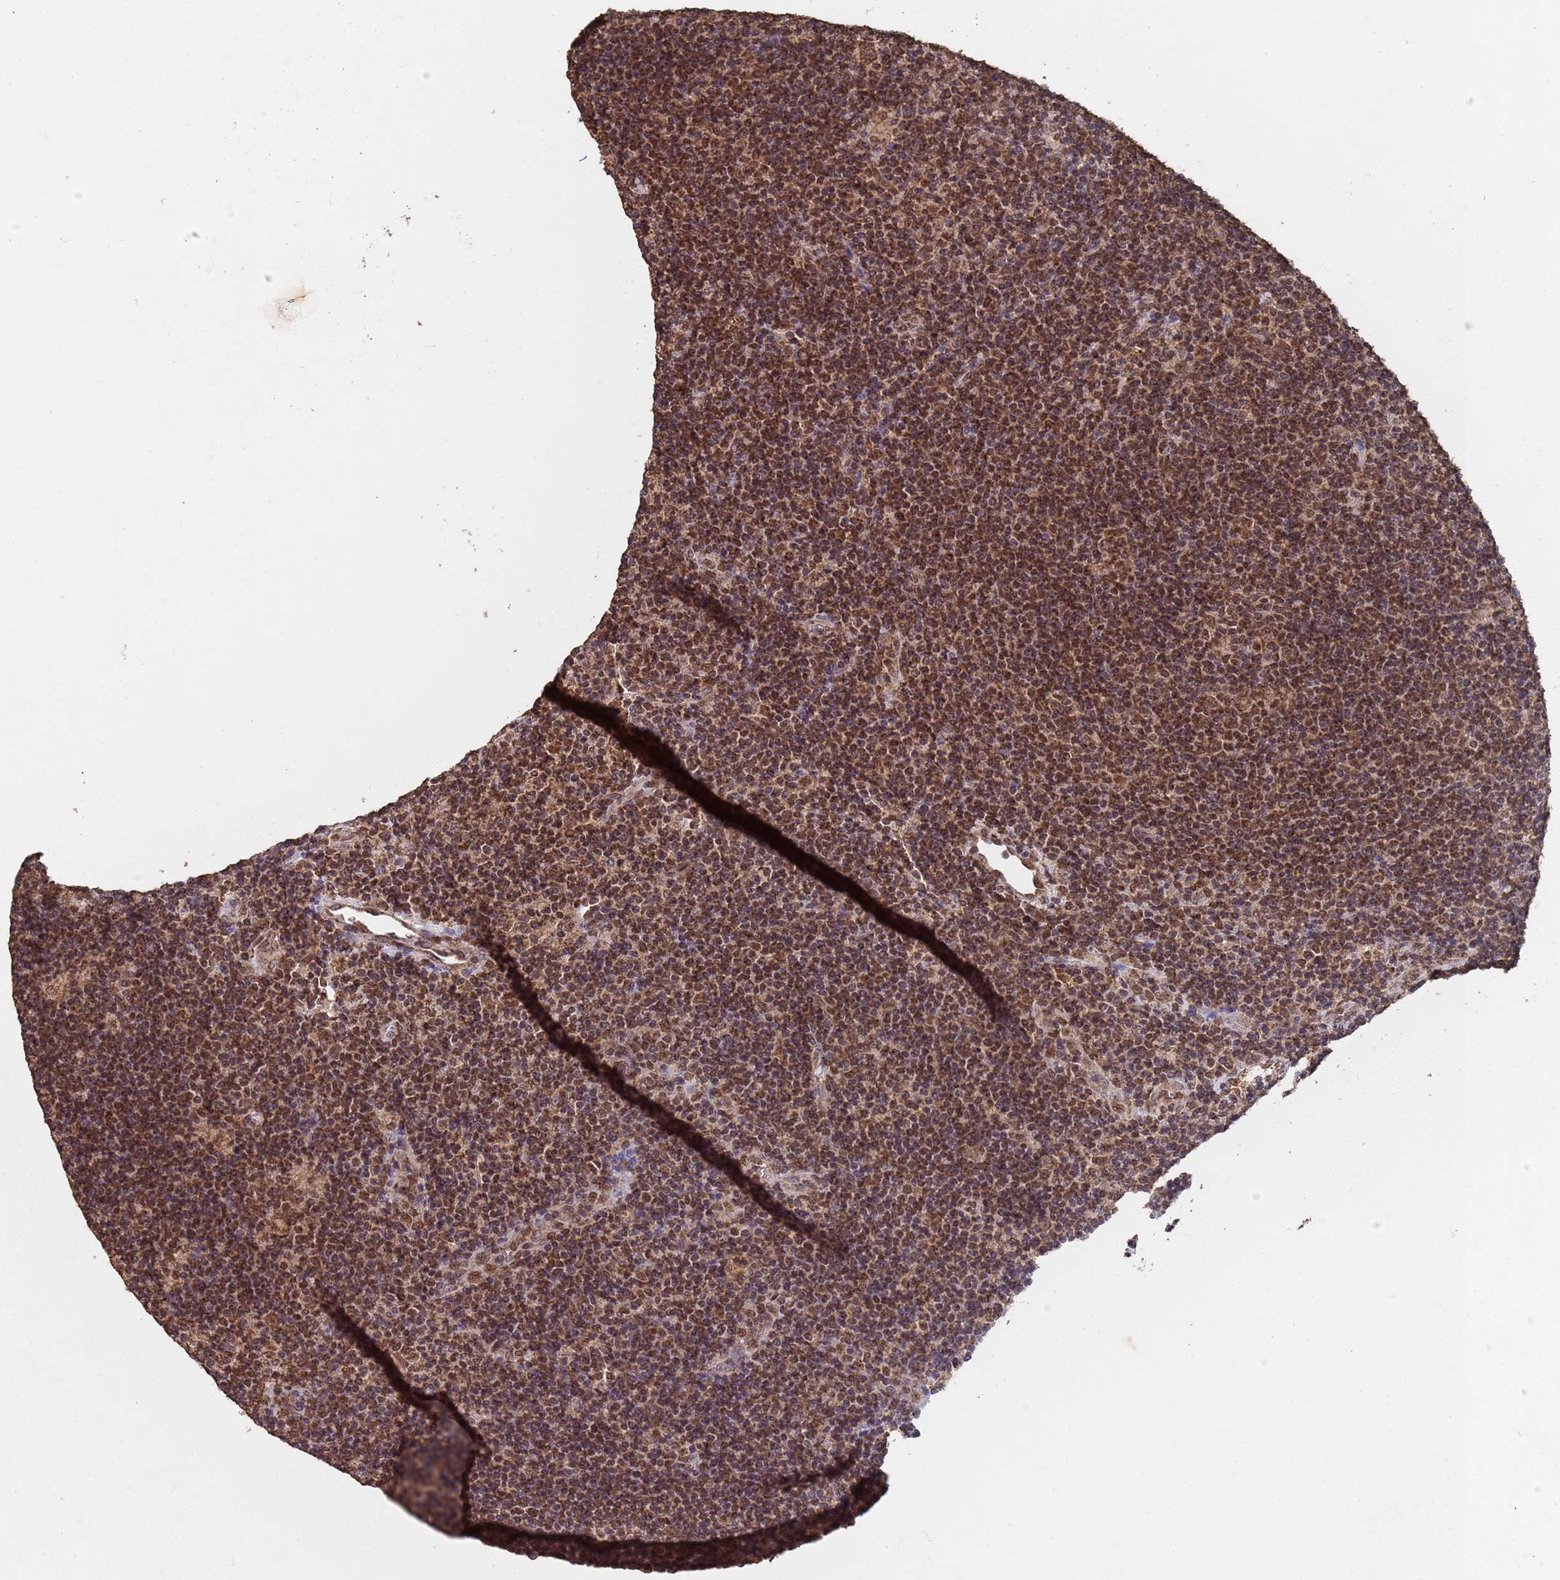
{"staining": {"intensity": "moderate", "quantity": ">75%", "location": "cytoplasmic/membranous,nuclear"}, "tissue": "lymphoma", "cell_type": "Tumor cells", "image_type": "cancer", "snomed": [{"axis": "morphology", "description": "Hodgkin's disease, NOS"}, {"axis": "topography", "description": "Lymph node"}], "caption": "This photomicrograph demonstrates lymphoma stained with IHC to label a protein in brown. The cytoplasmic/membranous and nuclear of tumor cells show moderate positivity for the protein. Nuclei are counter-stained blue.", "gene": "HDAC10", "patient": {"sex": "female", "age": 57}}